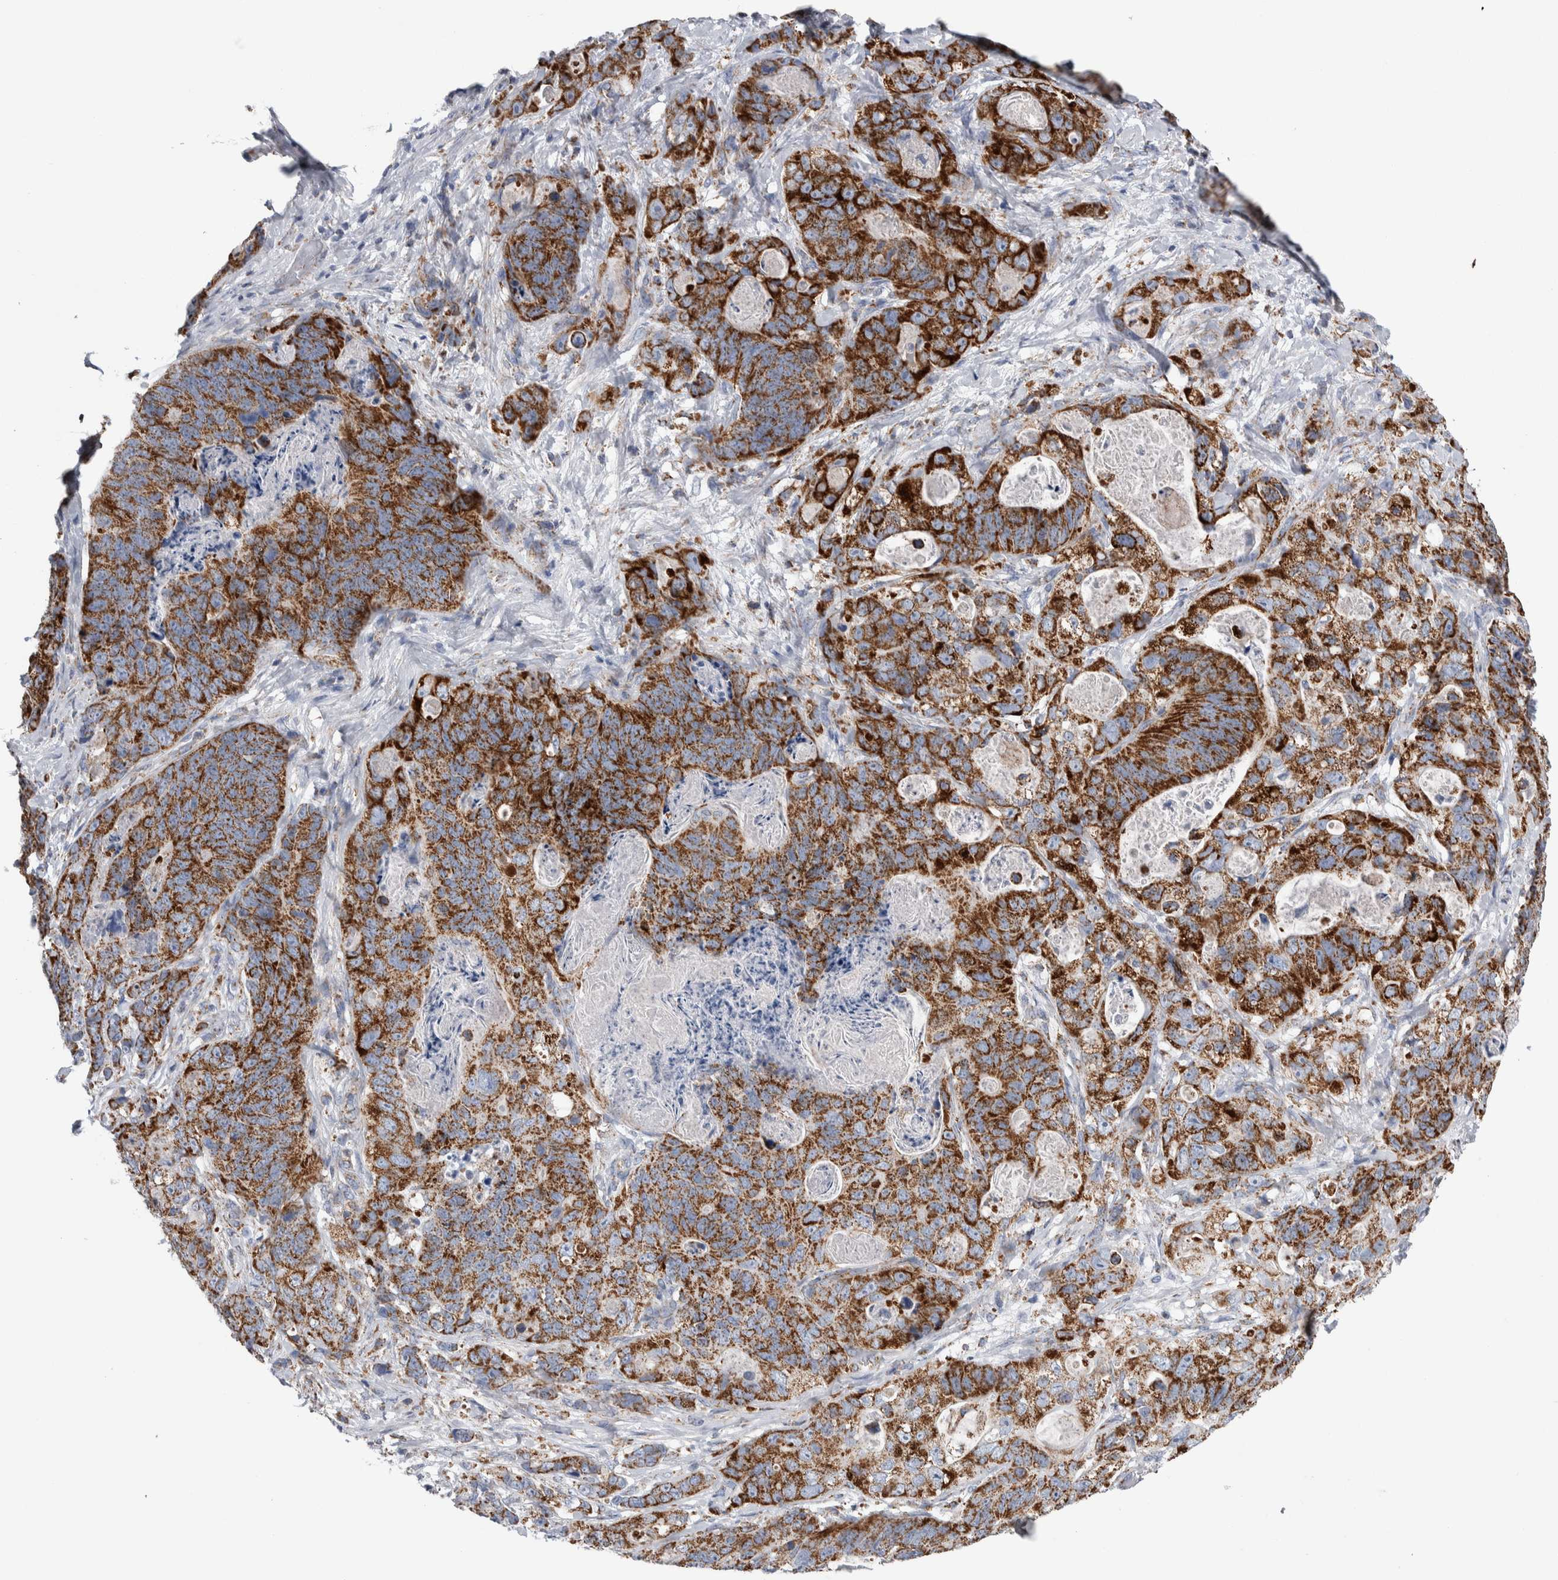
{"staining": {"intensity": "strong", "quantity": ">75%", "location": "cytoplasmic/membranous"}, "tissue": "stomach cancer", "cell_type": "Tumor cells", "image_type": "cancer", "snomed": [{"axis": "morphology", "description": "Normal tissue, NOS"}, {"axis": "morphology", "description": "Adenocarcinoma, NOS"}, {"axis": "topography", "description": "Stomach"}], "caption": "A brown stain highlights strong cytoplasmic/membranous expression of a protein in human stomach adenocarcinoma tumor cells.", "gene": "ETFA", "patient": {"sex": "female", "age": 89}}